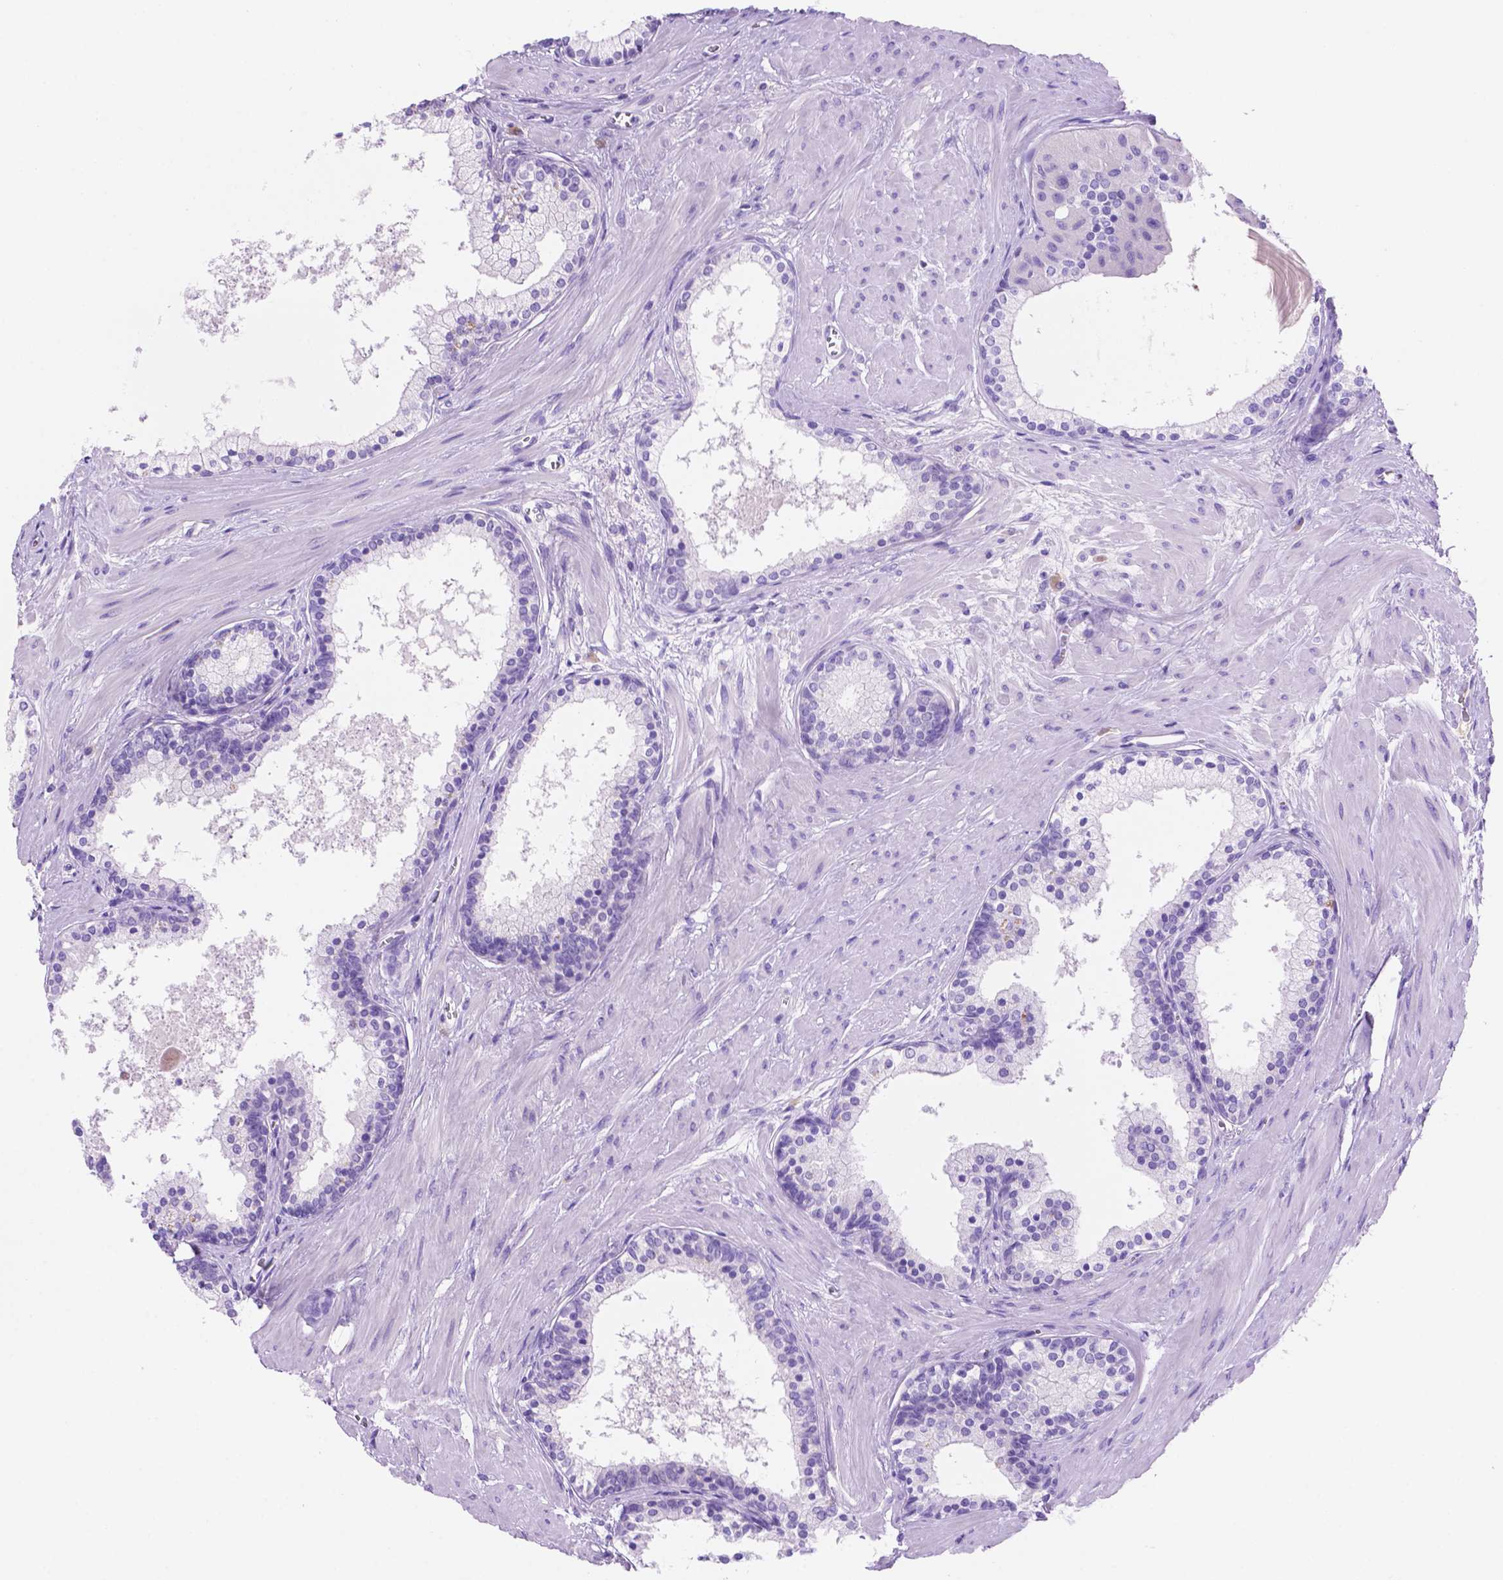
{"staining": {"intensity": "negative", "quantity": "none", "location": "none"}, "tissue": "prostate", "cell_type": "Glandular cells", "image_type": "normal", "snomed": [{"axis": "morphology", "description": "Normal tissue, NOS"}, {"axis": "topography", "description": "Prostate"}], "caption": "High power microscopy image of an immunohistochemistry histopathology image of benign prostate, revealing no significant staining in glandular cells.", "gene": "FOXB2", "patient": {"sex": "male", "age": 61}}